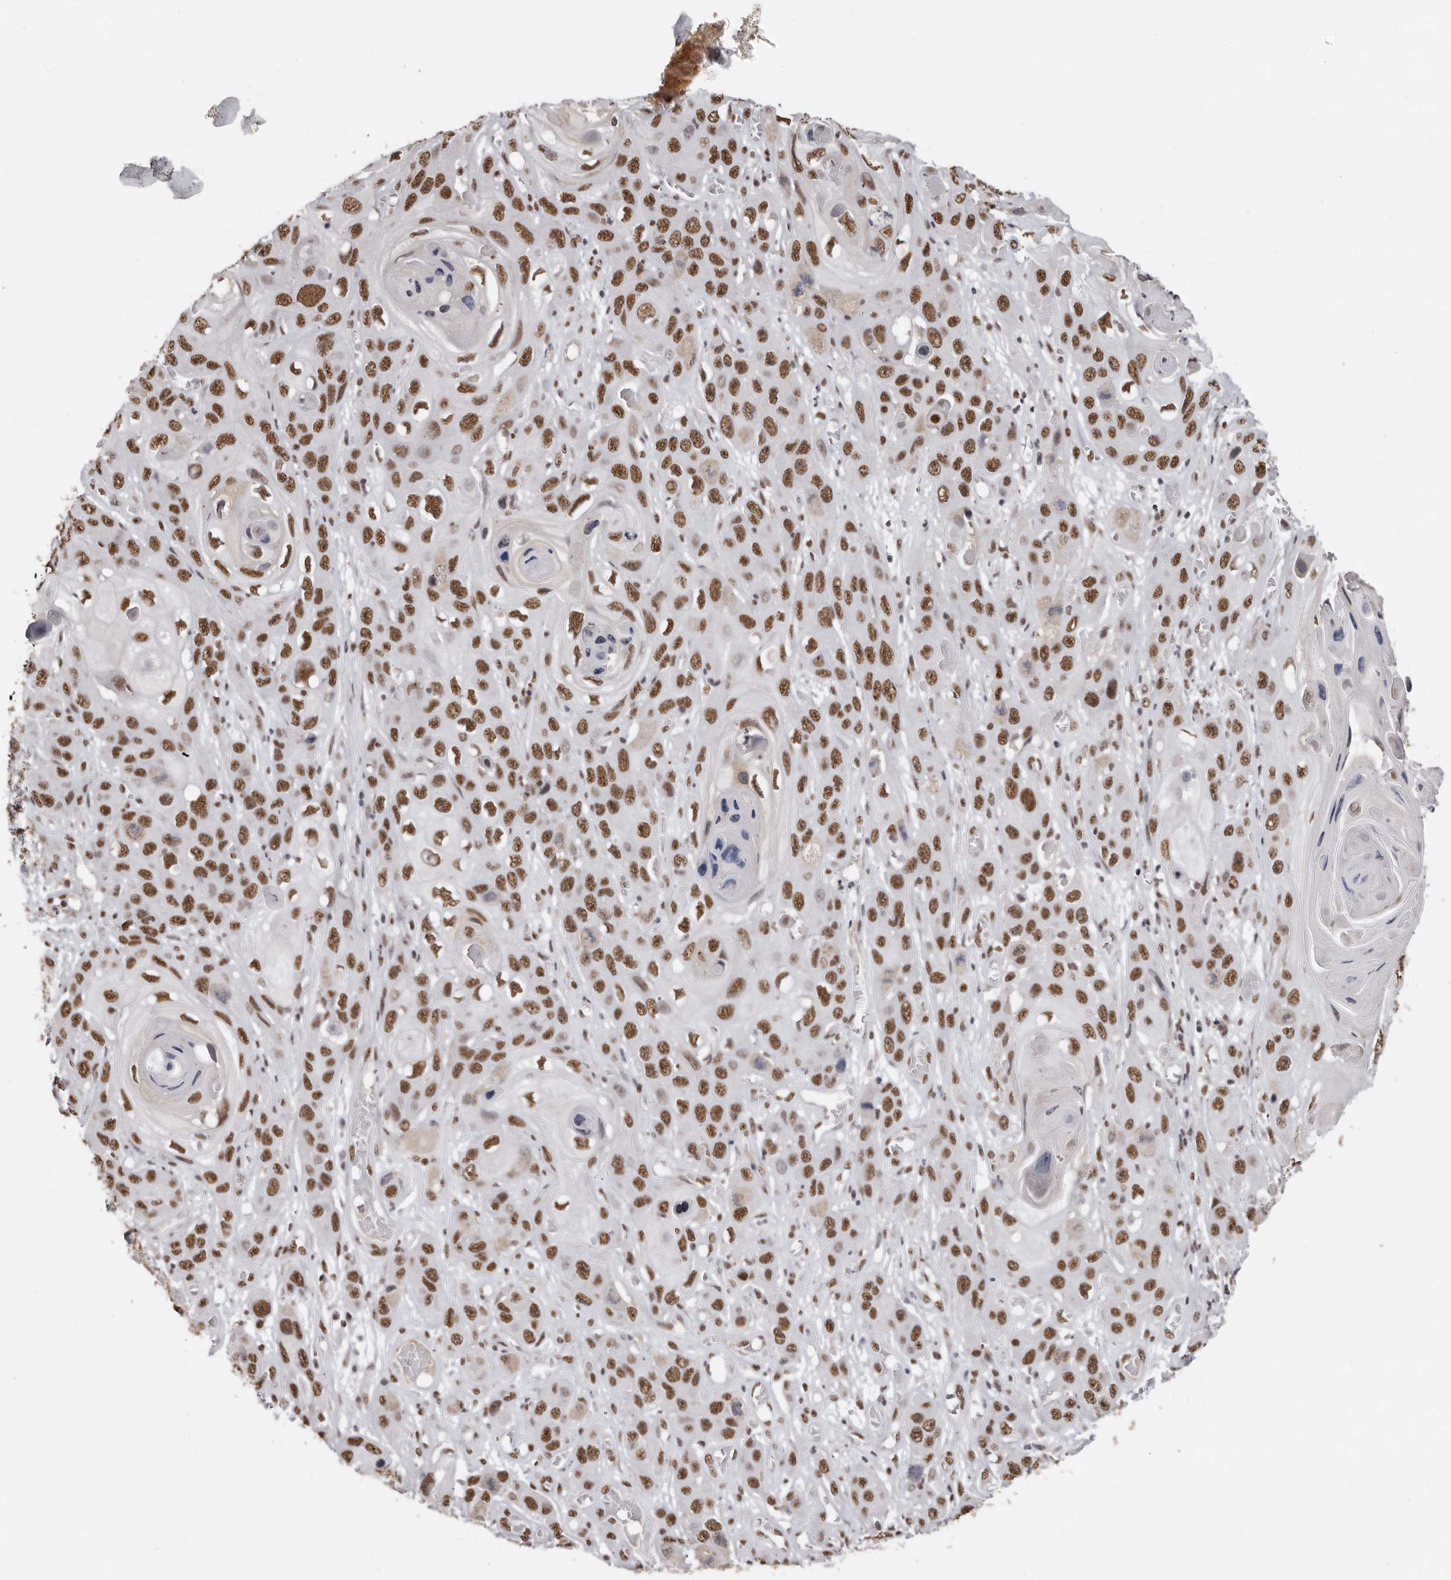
{"staining": {"intensity": "strong", "quantity": ">75%", "location": "nuclear"}, "tissue": "skin cancer", "cell_type": "Tumor cells", "image_type": "cancer", "snomed": [{"axis": "morphology", "description": "Squamous cell carcinoma, NOS"}, {"axis": "topography", "description": "Skin"}], "caption": "A high-resolution micrograph shows immunohistochemistry (IHC) staining of skin squamous cell carcinoma, which demonstrates strong nuclear staining in approximately >75% of tumor cells.", "gene": "SCAF4", "patient": {"sex": "male", "age": 55}}